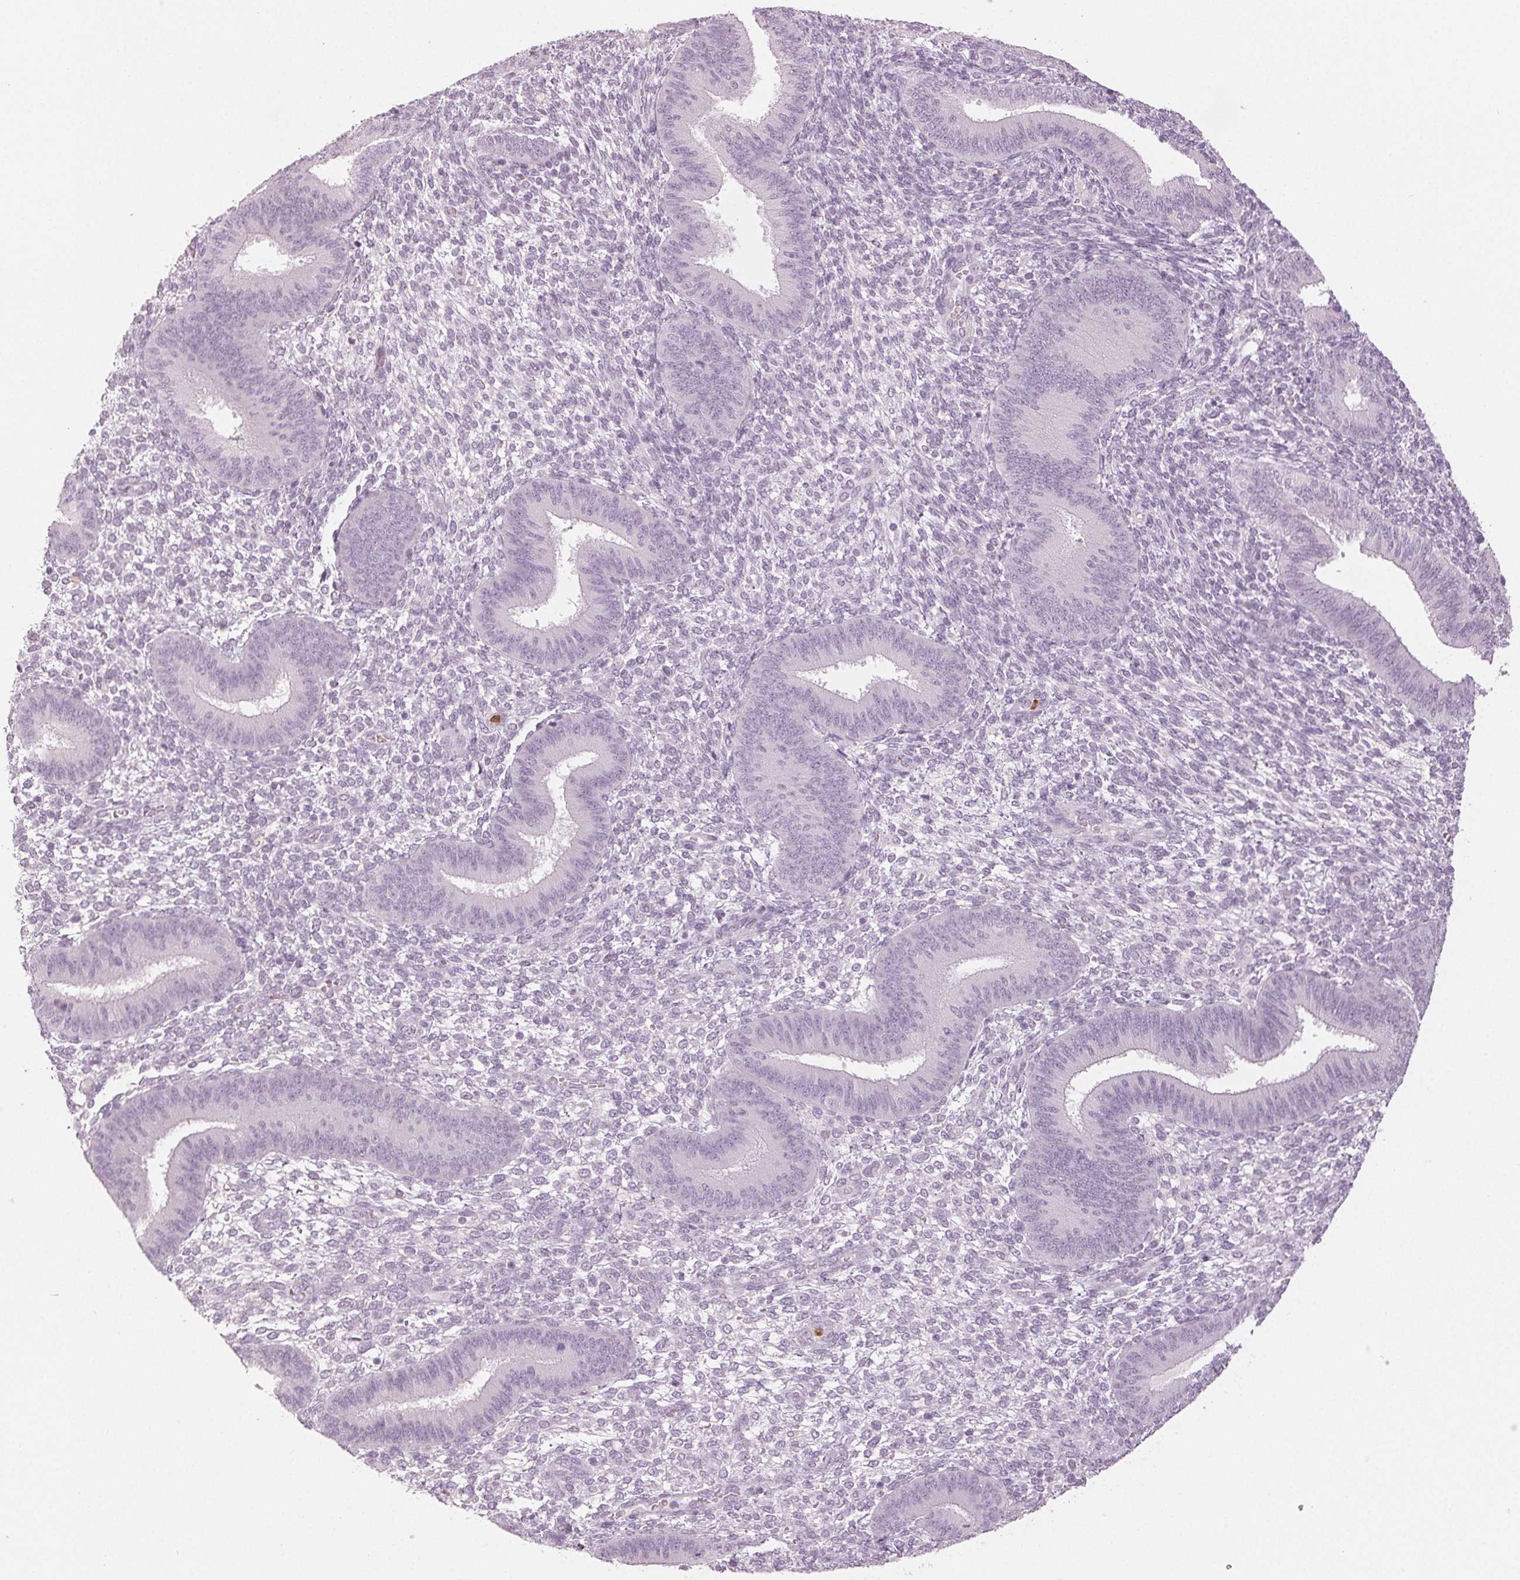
{"staining": {"intensity": "negative", "quantity": "none", "location": "none"}, "tissue": "endometrium", "cell_type": "Cells in endometrial stroma", "image_type": "normal", "snomed": [{"axis": "morphology", "description": "Normal tissue, NOS"}, {"axis": "topography", "description": "Endometrium"}], "caption": "A micrograph of human endometrium is negative for staining in cells in endometrial stroma. (Brightfield microscopy of DAB (3,3'-diaminobenzidine) immunohistochemistry at high magnification).", "gene": "LTF", "patient": {"sex": "female", "age": 39}}